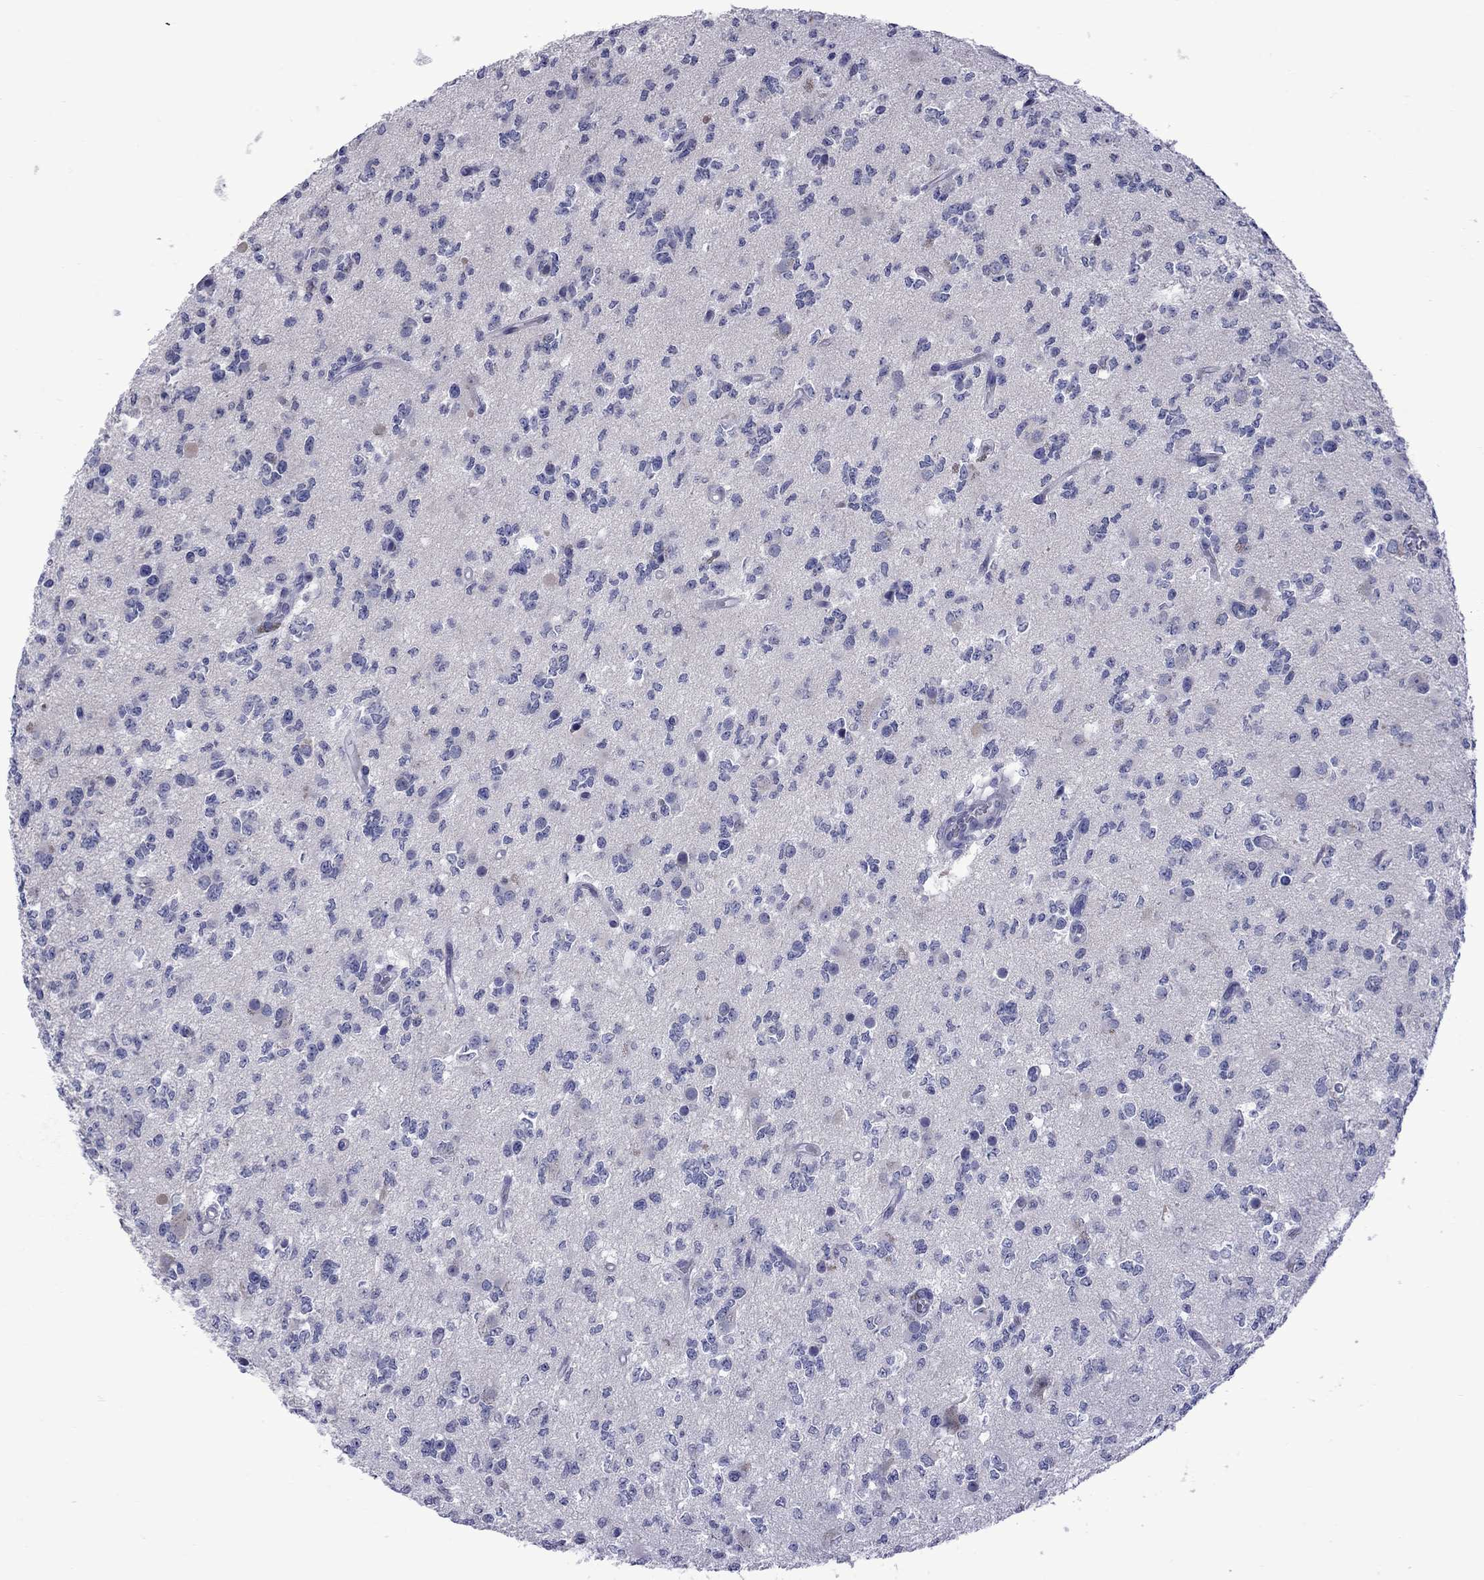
{"staining": {"intensity": "negative", "quantity": "none", "location": "none"}, "tissue": "glioma", "cell_type": "Tumor cells", "image_type": "cancer", "snomed": [{"axis": "morphology", "description": "Glioma, malignant, Low grade"}, {"axis": "topography", "description": "Brain"}], "caption": "The image shows no significant staining in tumor cells of glioma. (DAB (3,3'-diaminobenzidine) IHC with hematoxylin counter stain).", "gene": "EPPIN", "patient": {"sex": "female", "age": 45}}